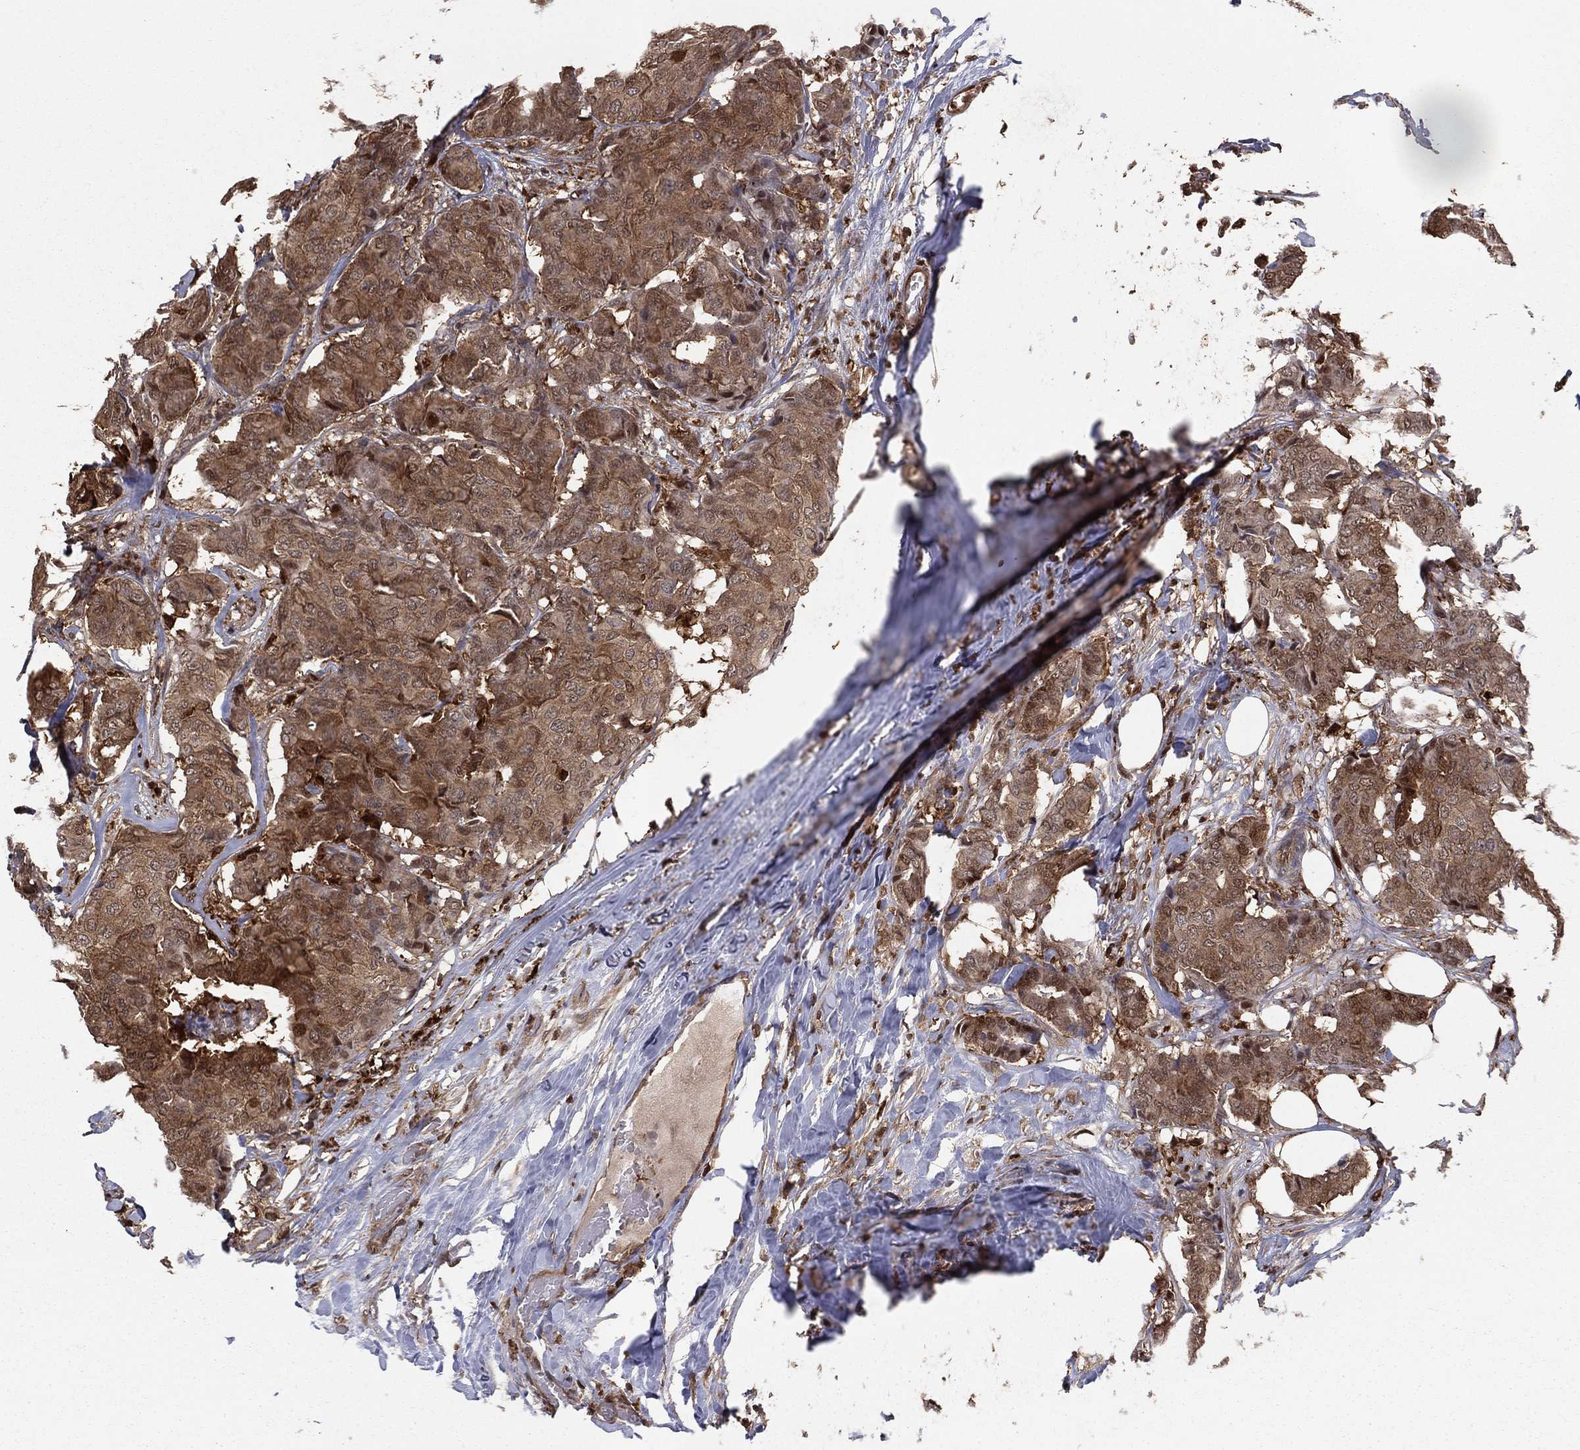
{"staining": {"intensity": "moderate", "quantity": ">75%", "location": "cytoplasmic/membranous"}, "tissue": "breast cancer", "cell_type": "Tumor cells", "image_type": "cancer", "snomed": [{"axis": "morphology", "description": "Duct carcinoma"}, {"axis": "topography", "description": "Breast"}], "caption": "High-power microscopy captured an immunohistochemistry (IHC) photomicrograph of breast cancer, revealing moderate cytoplasmic/membranous positivity in approximately >75% of tumor cells.", "gene": "ENO1", "patient": {"sex": "female", "age": 75}}